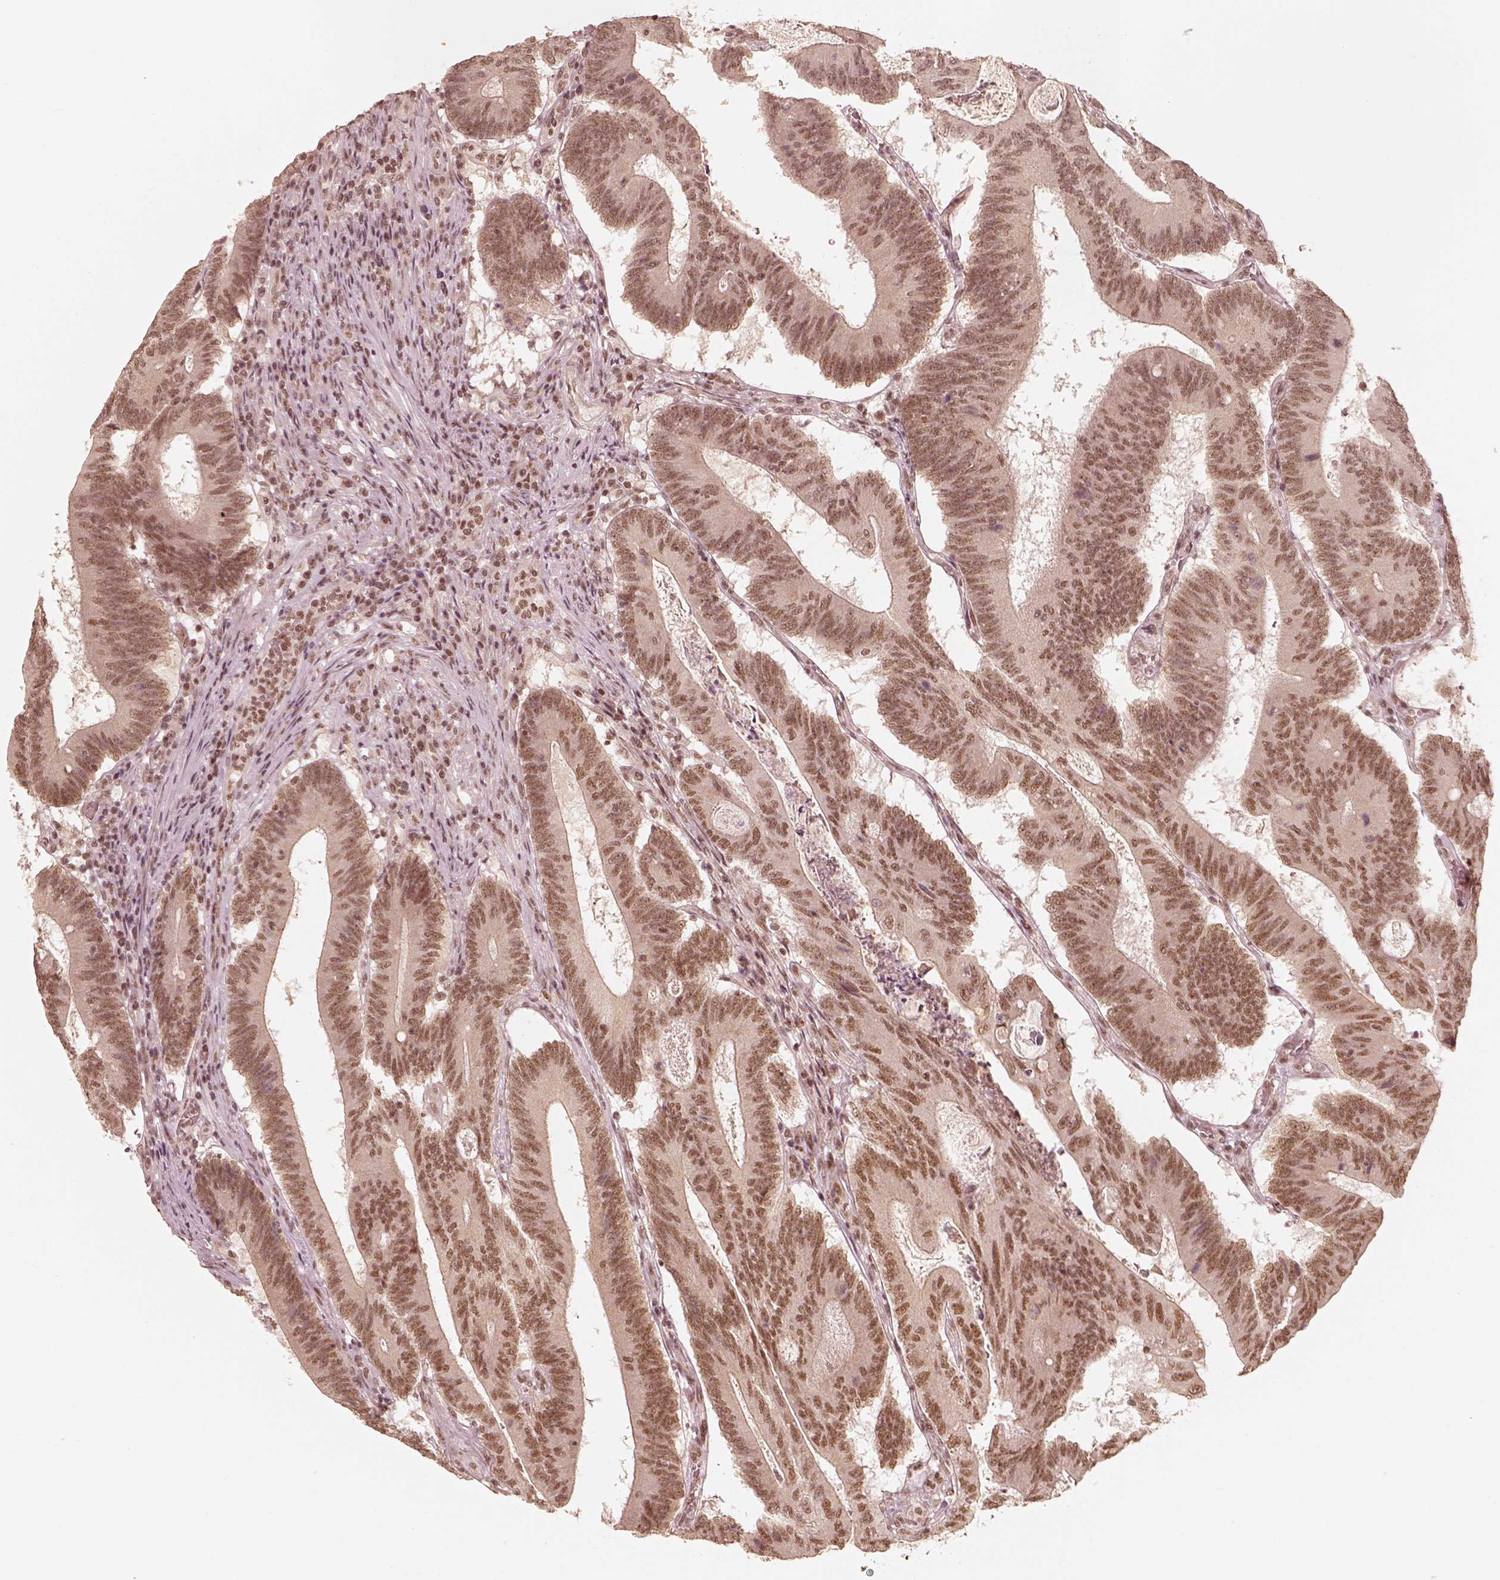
{"staining": {"intensity": "moderate", "quantity": "25%-75%", "location": "nuclear"}, "tissue": "colorectal cancer", "cell_type": "Tumor cells", "image_type": "cancer", "snomed": [{"axis": "morphology", "description": "Adenocarcinoma, NOS"}, {"axis": "topography", "description": "Colon"}], "caption": "The photomicrograph displays staining of colorectal cancer, revealing moderate nuclear protein staining (brown color) within tumor cells.", "gene": "GMEB2", "patient": {"sex": "female", "age": 70}}